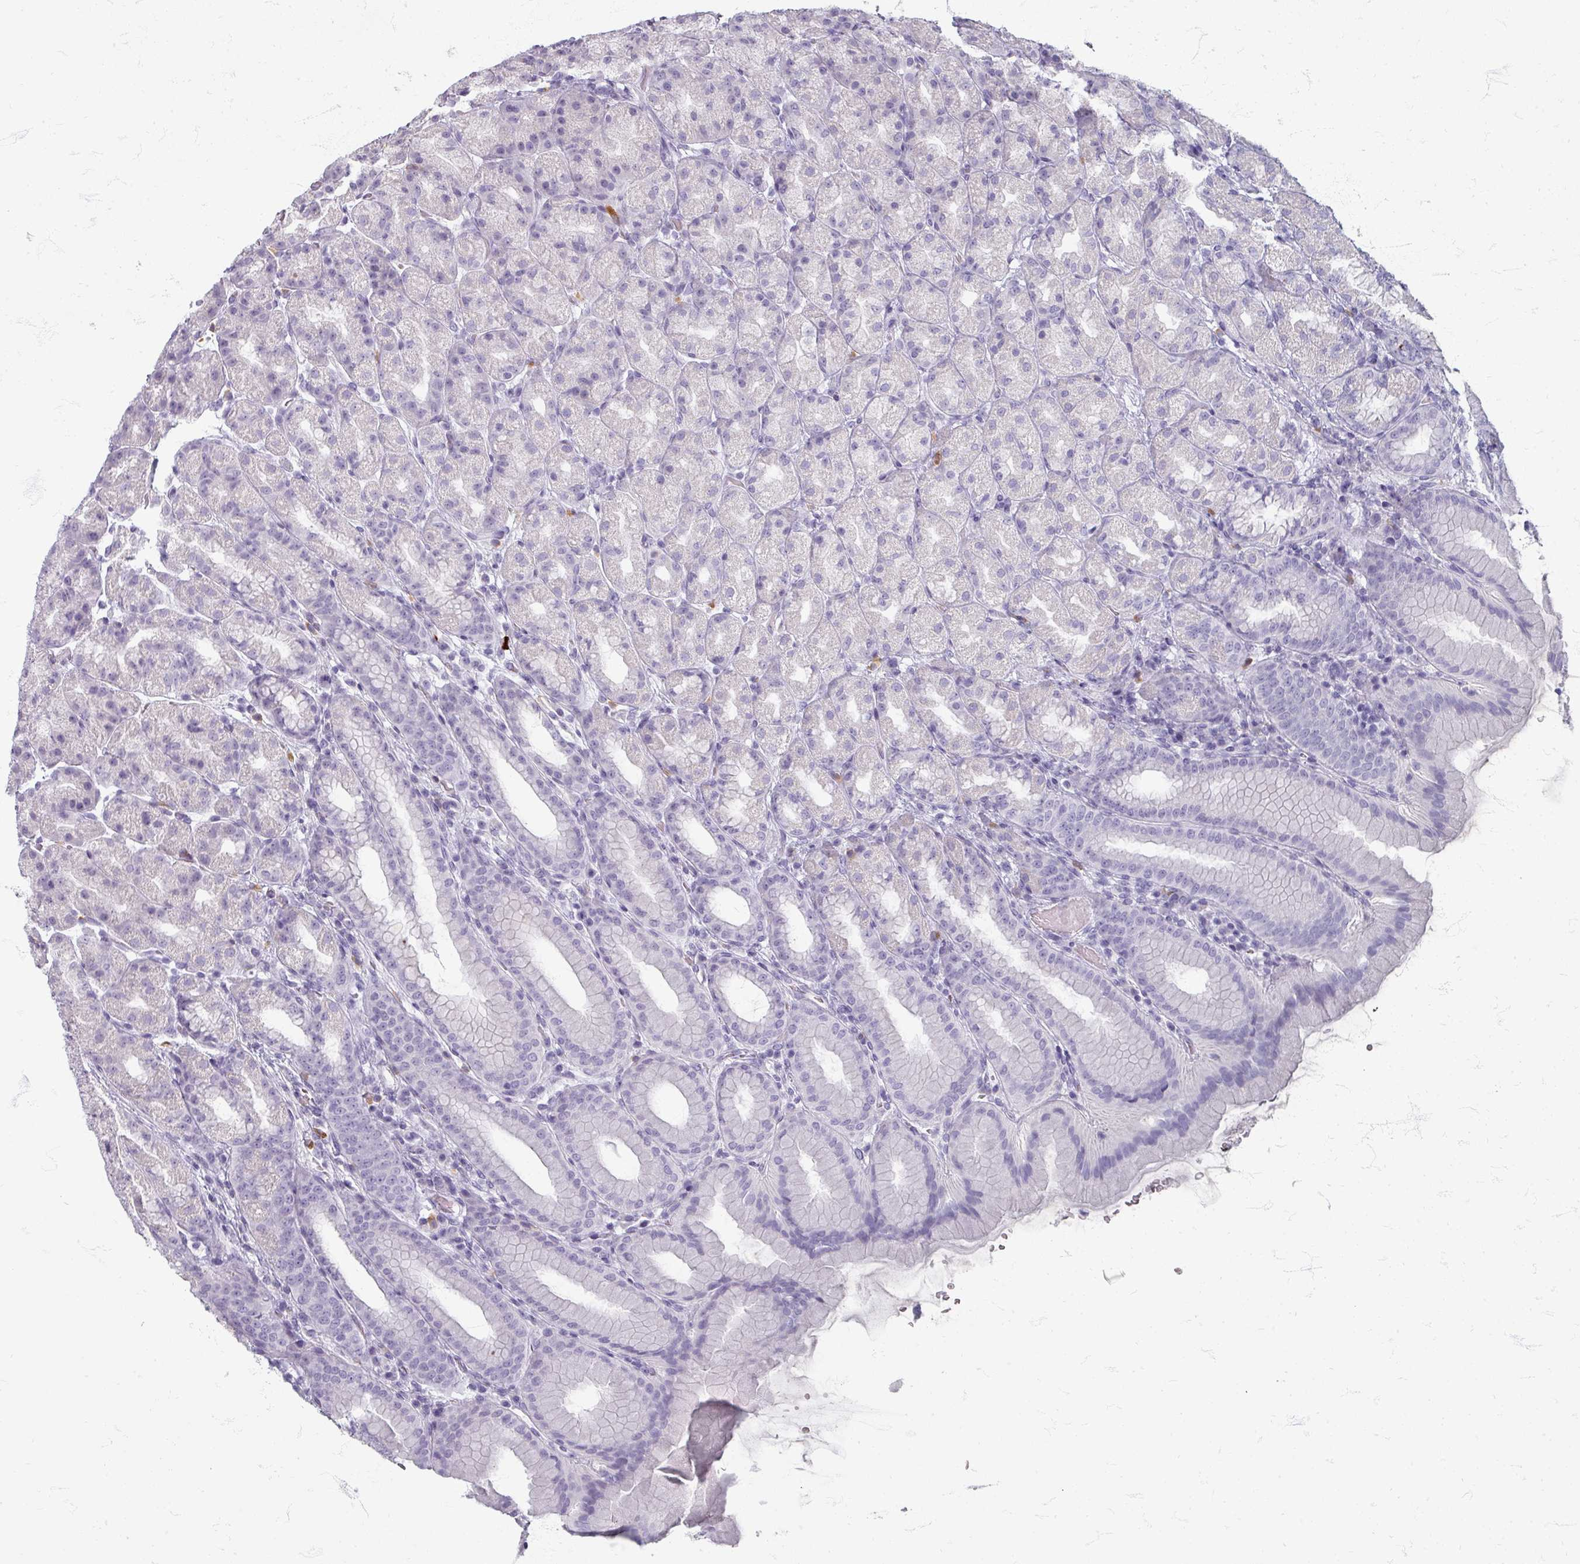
{"staining": {"intensity": "negative", "quantity": "none", "location": "none"}, "tissue": "stomach", "cell_type": "Glandular cells", "image_type": "normal", "snomed": [{"axis": "morphology", "description": "Normal tissue, NOS"}, {"axis": "topography", "description": "Stomach, upper"}, {"axis": "topography", "description": "Stomach"}], "caption": "This histopathology image is of normal stomach stained with IHC to label a protein in brown with the nuclei are counter-stained blue. There is no positivity in glandular cells. Brightfield microscopy of immunohistochemistry stained with DAB (brown) and hematoxylin (blue), captured at high magnification.", "gene": "ZNF878", "patient": {"sex": "male", "age": 68}}